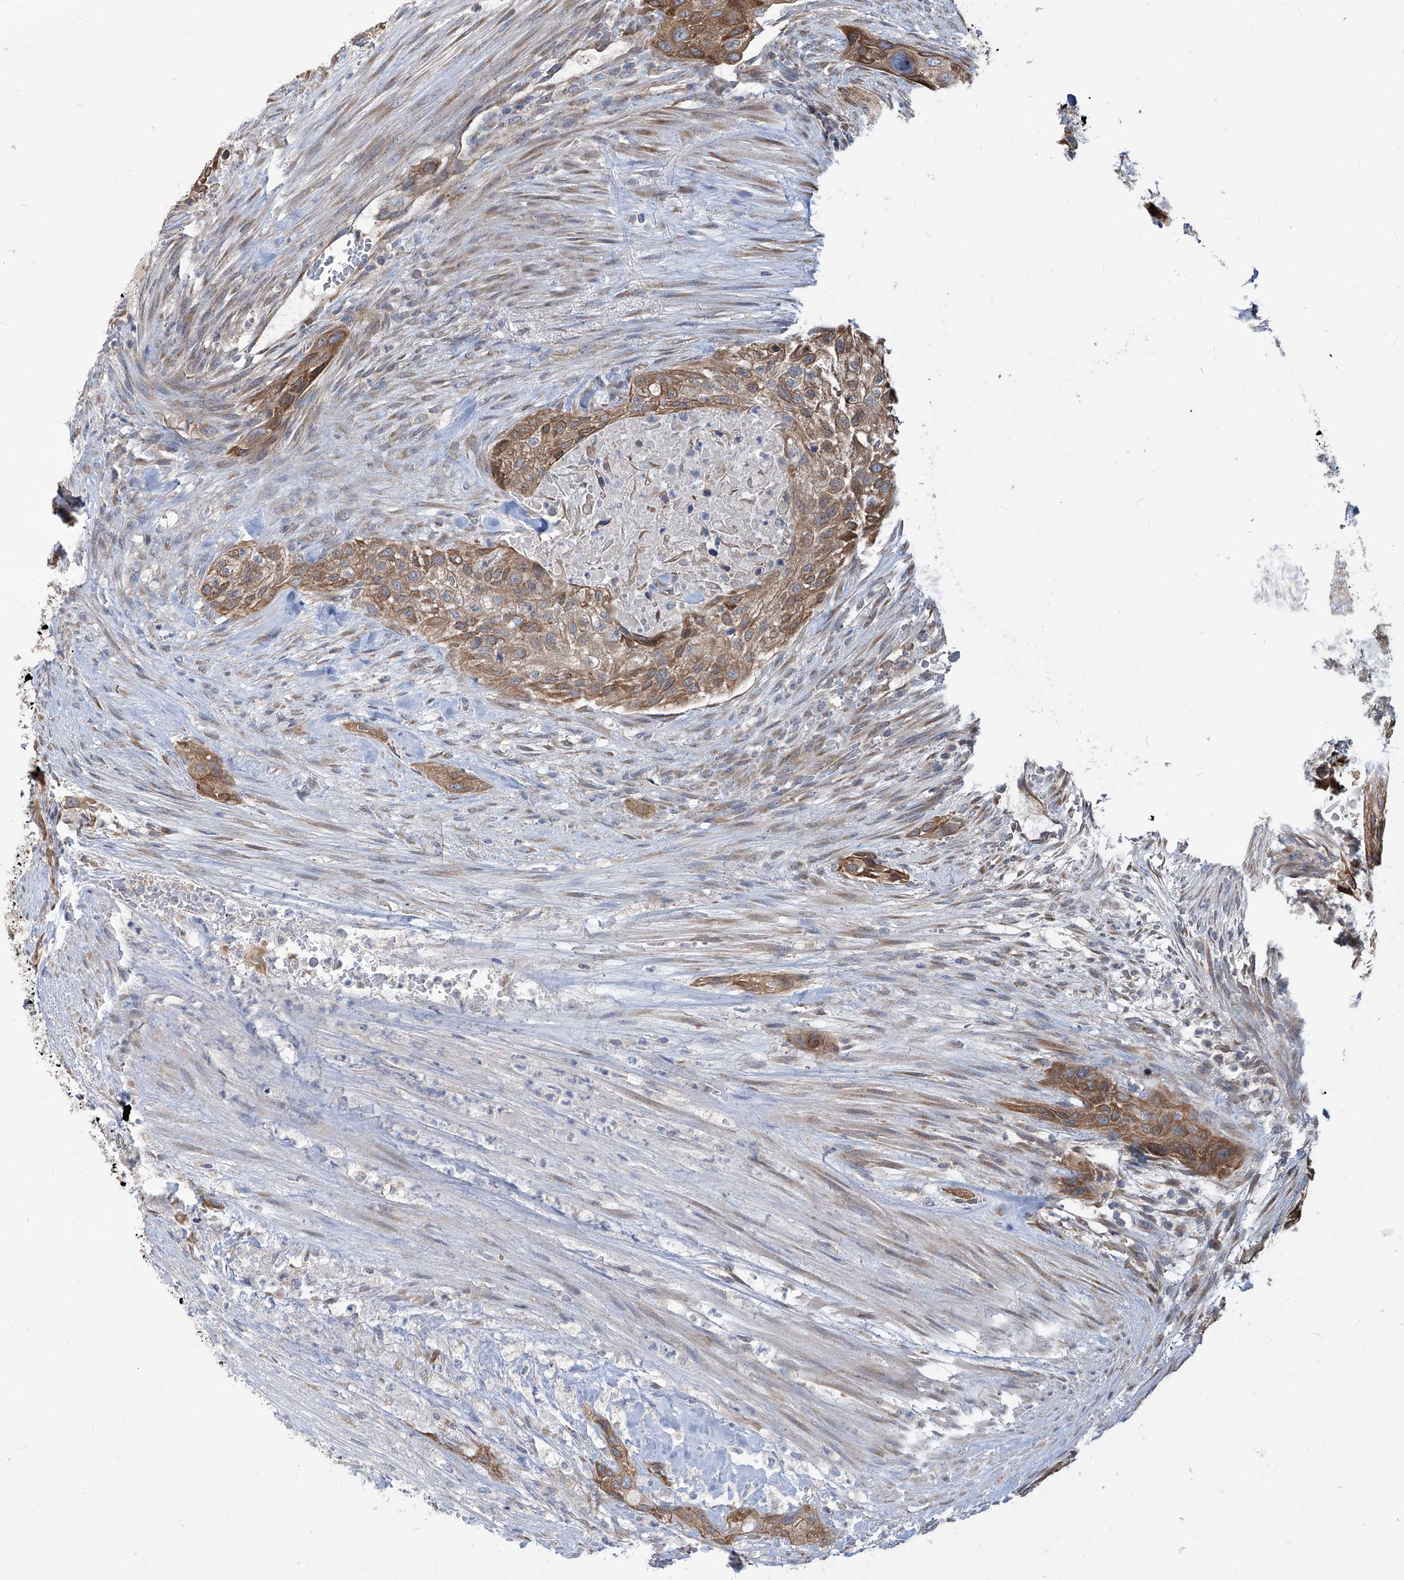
{"staining": {"intensity": "moderate", "quantity": ">75%", "location": "cytoplasmic/membranous"}, "tissue": "urothelial cancer", "cell_type": "Tumor cells", "image_type": "cancer", "snomed": [{"axis": "morphology", "description": "Urothelial carcinoma, High grade"}, {"axis": "topography", "description": "Urinary bladder"}], "caption": "IHC of human urothelial cancer reveals medium levels of moderate cytoplasmic/membranous positivity in approximately >75% of tumor cells. Nuclei are stained in blue.", "gene": "FAM83B", "patient": {"sex": "male", "age": 35}}